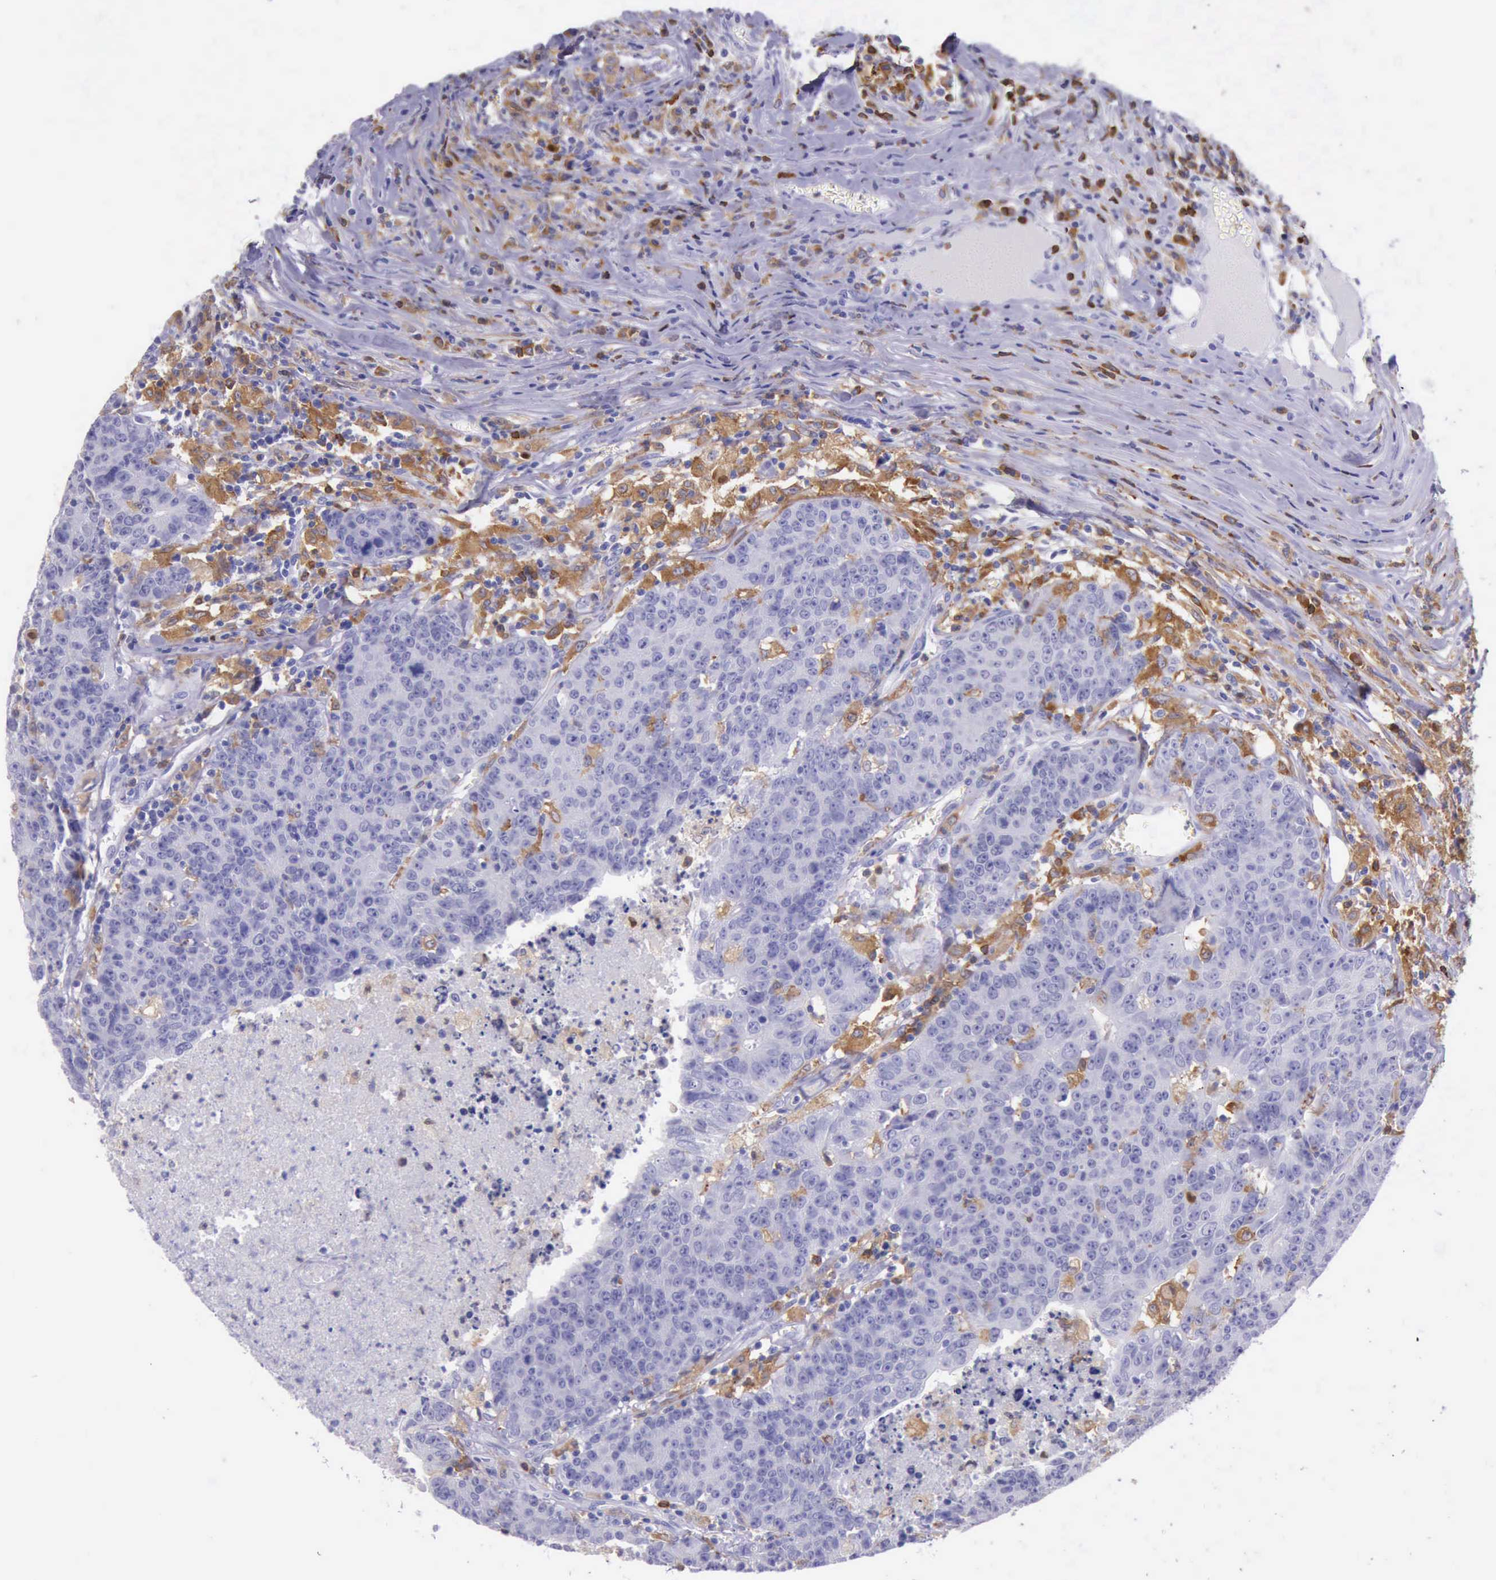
{"staining": {"intensity": "negative", "quantity": "none", "location": "none"}, "tissue": "colorectal cancer", "cell_type": "Tumor cells", "image_type": "cancer", "snomed": [{"axis": "morphology", "description": "Adenocarcinoma, NOS"}, {"axis": "topography", "description": "Colon"}], "caption": "High power microscopy histopathology image of an immunohistochemistry image of colorectal adenocarcinoma, revealing no significant staining in tumor cells. (DAB IHC, high magnification).", "gene": "BTK", "patient": {"sex": "female", "age": 53}}